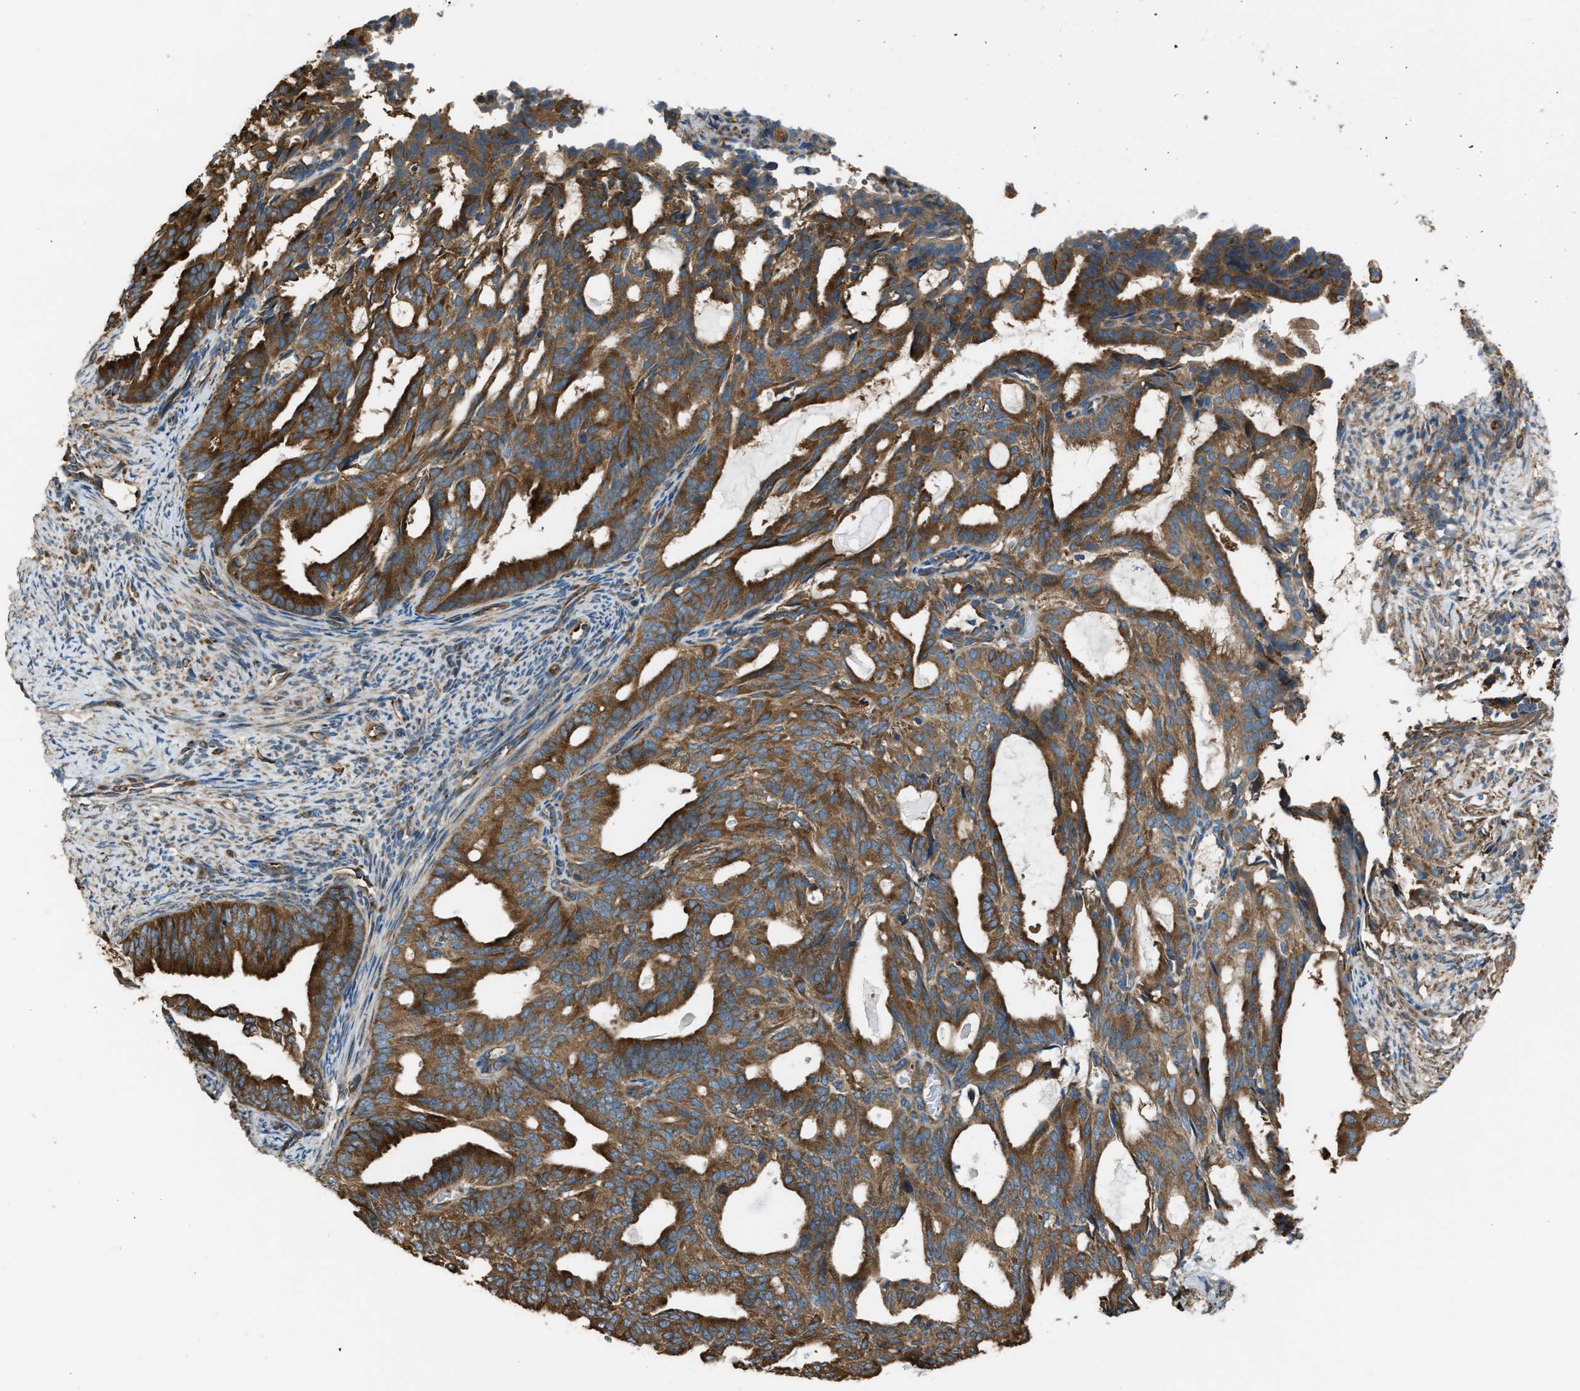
{"staining": {"intensity": "strong", "quantity": ">75%", "location": "cytoplasmic/membranous"}, "tissue": "endometrial cancer", "cell_type": "Tumor cells", "image_type": "cancer", "snomed": [{"axis": "morphology", "description": "Adenocarcinoma, NOS"}, {"axis": "topography", "description": "Endometrium"}], "caption": "This is a micrograph of IHC staining of endometrial cancer, which shows strong staining in the cytoplasmic/membranous of tumor cells.", "gene": "TRPC1", "patient": {"sex": "female", "age": 58}}